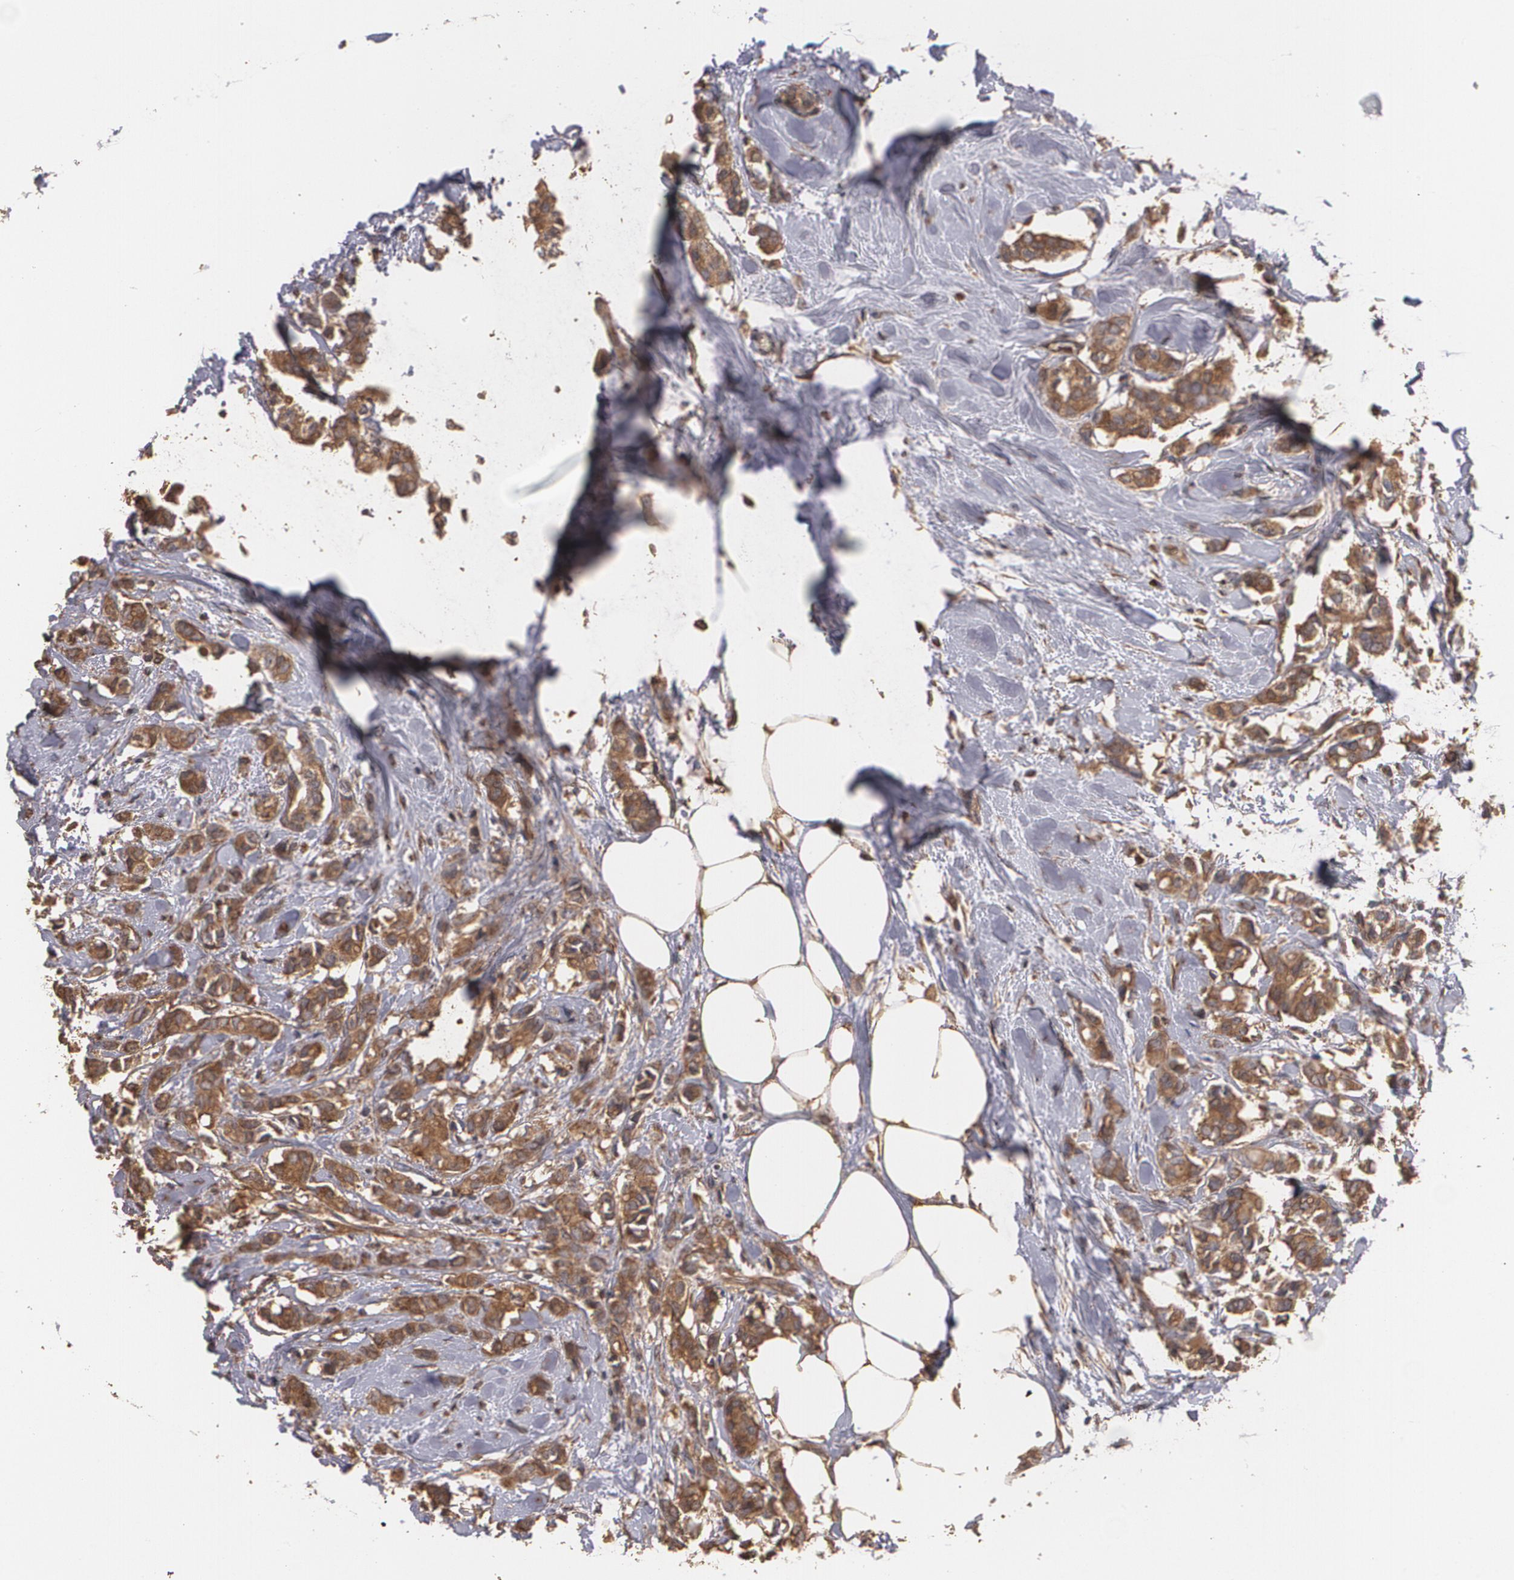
{"staining": {"intensity": "moderate", "quantity": ">75%", "location": "cytoplasmic/membranous"}, "tissue": "breast cancer", "cell_type": "Tumor cells", "image_type": "cancer", "snomed": [{"axis": "morphology", "description": "Duct carcinoma"}, {"axis": "topography", "description": "Breast"}], "caption": "Moderate cytoplasmic/membranous protein expression is present in approximately >75% of tumor cells in breast cancer (infiltrating ductal carcinoma).", "gene": "PON1", "patient": {"sex": "female", "age": 84}}